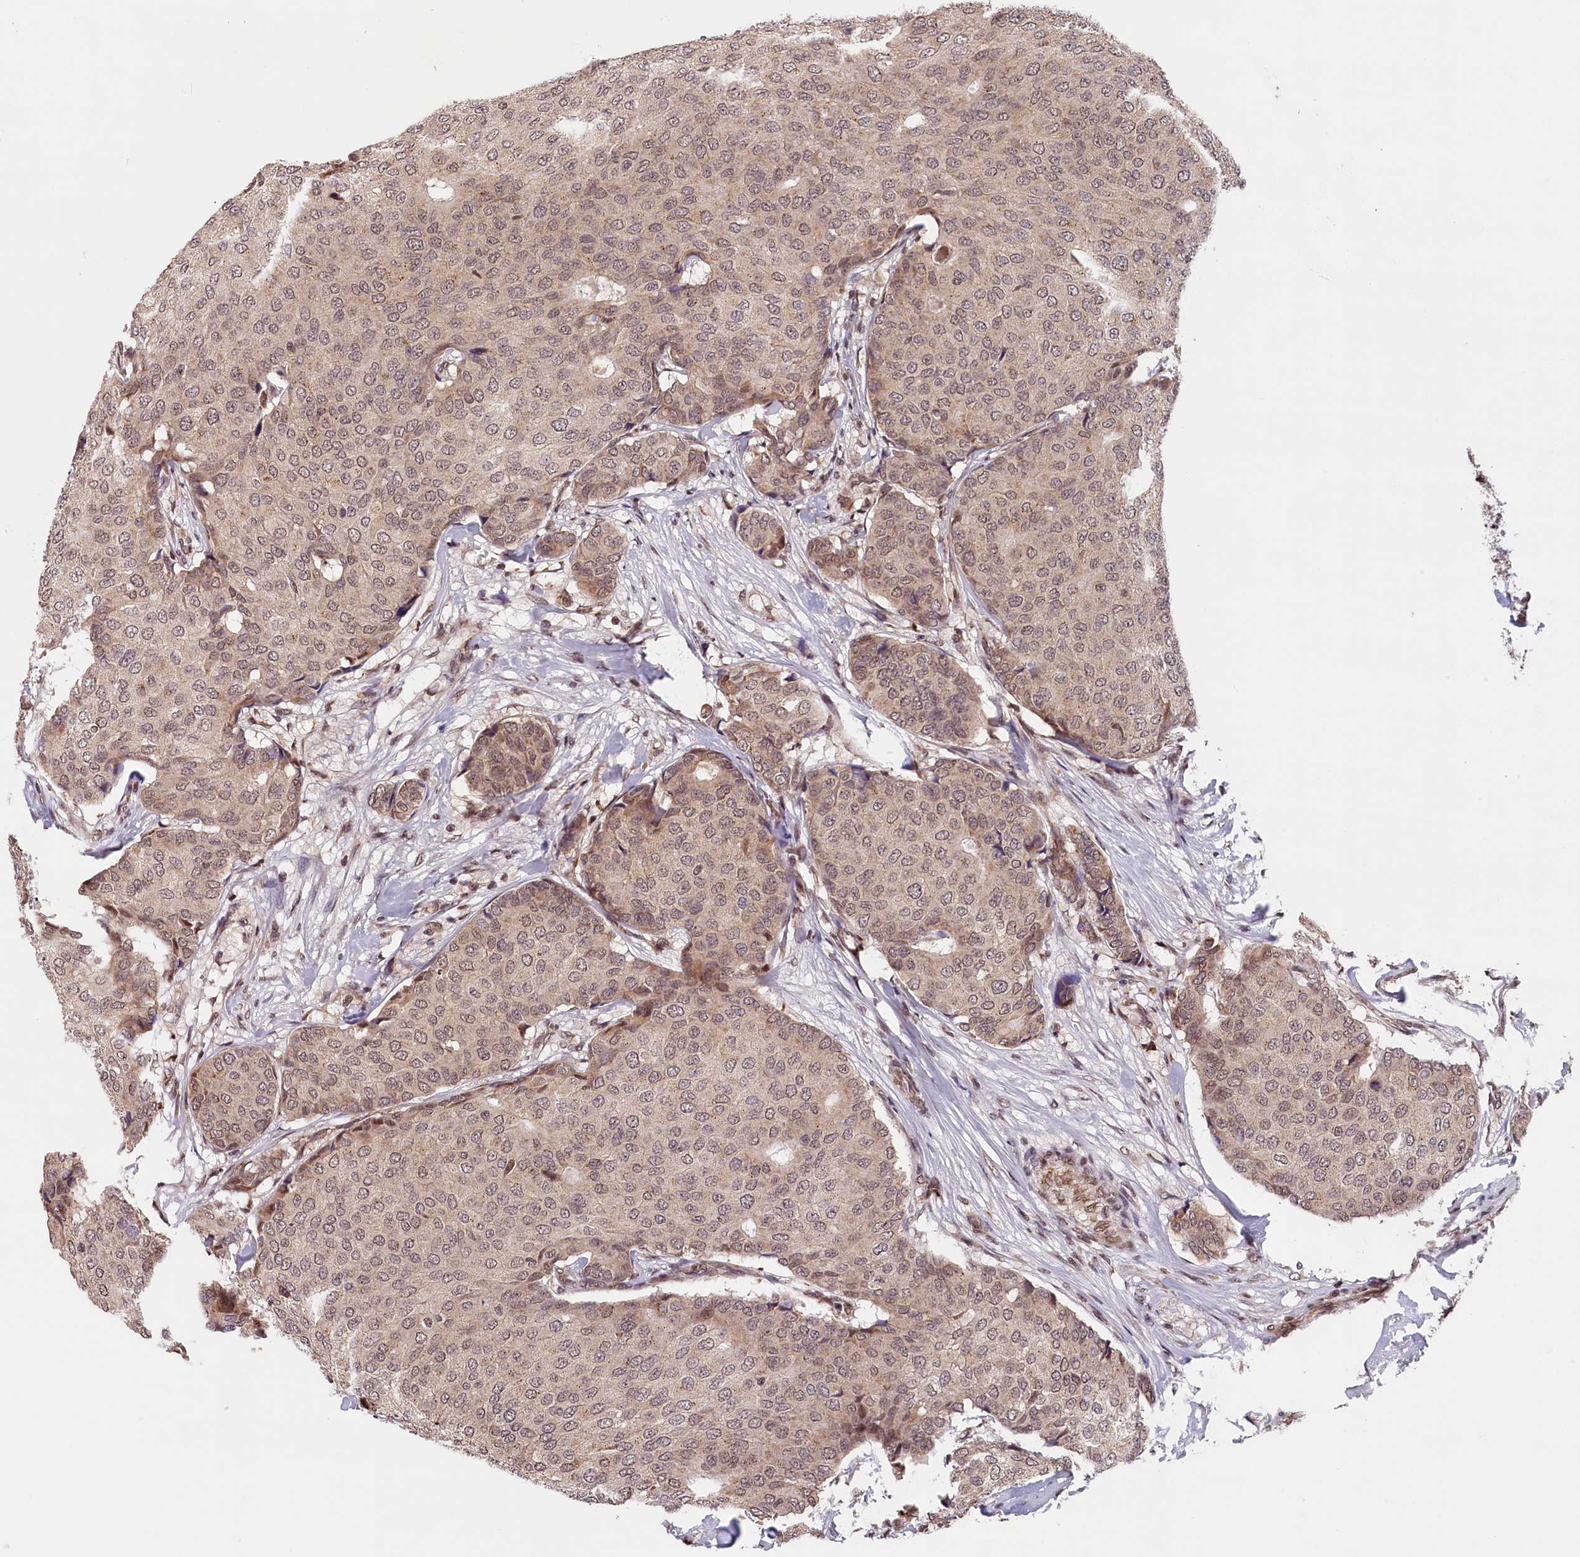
{"staining": {"intensity": "moderate", "quantity": ">75%", "location": "cytoplasmic/membranous,nuclear"}, "tissue": "breast cancer", "cell_type": "Tumor cells", "image_type": "cancer", "snomed": [{"axis": "morphology", "description": "Duct carcinoma"}, {"axis": "topography", "description": "Breast"}], "caption": "Immunohistochemistry histopathology image of neoplastic tissue: breast cancer (intraductal carcinoma) stained using immunohistochemistry (IHC) displays medium levels of moderate protein expression localized specifically in the cytoplasmic/membranous and nuclear of tumor cells, appearing as a cytoplasmic/membranous and nuclear brown color.", "gene": "KCNK6", "patient": {"sex": "female", "age": 75}}